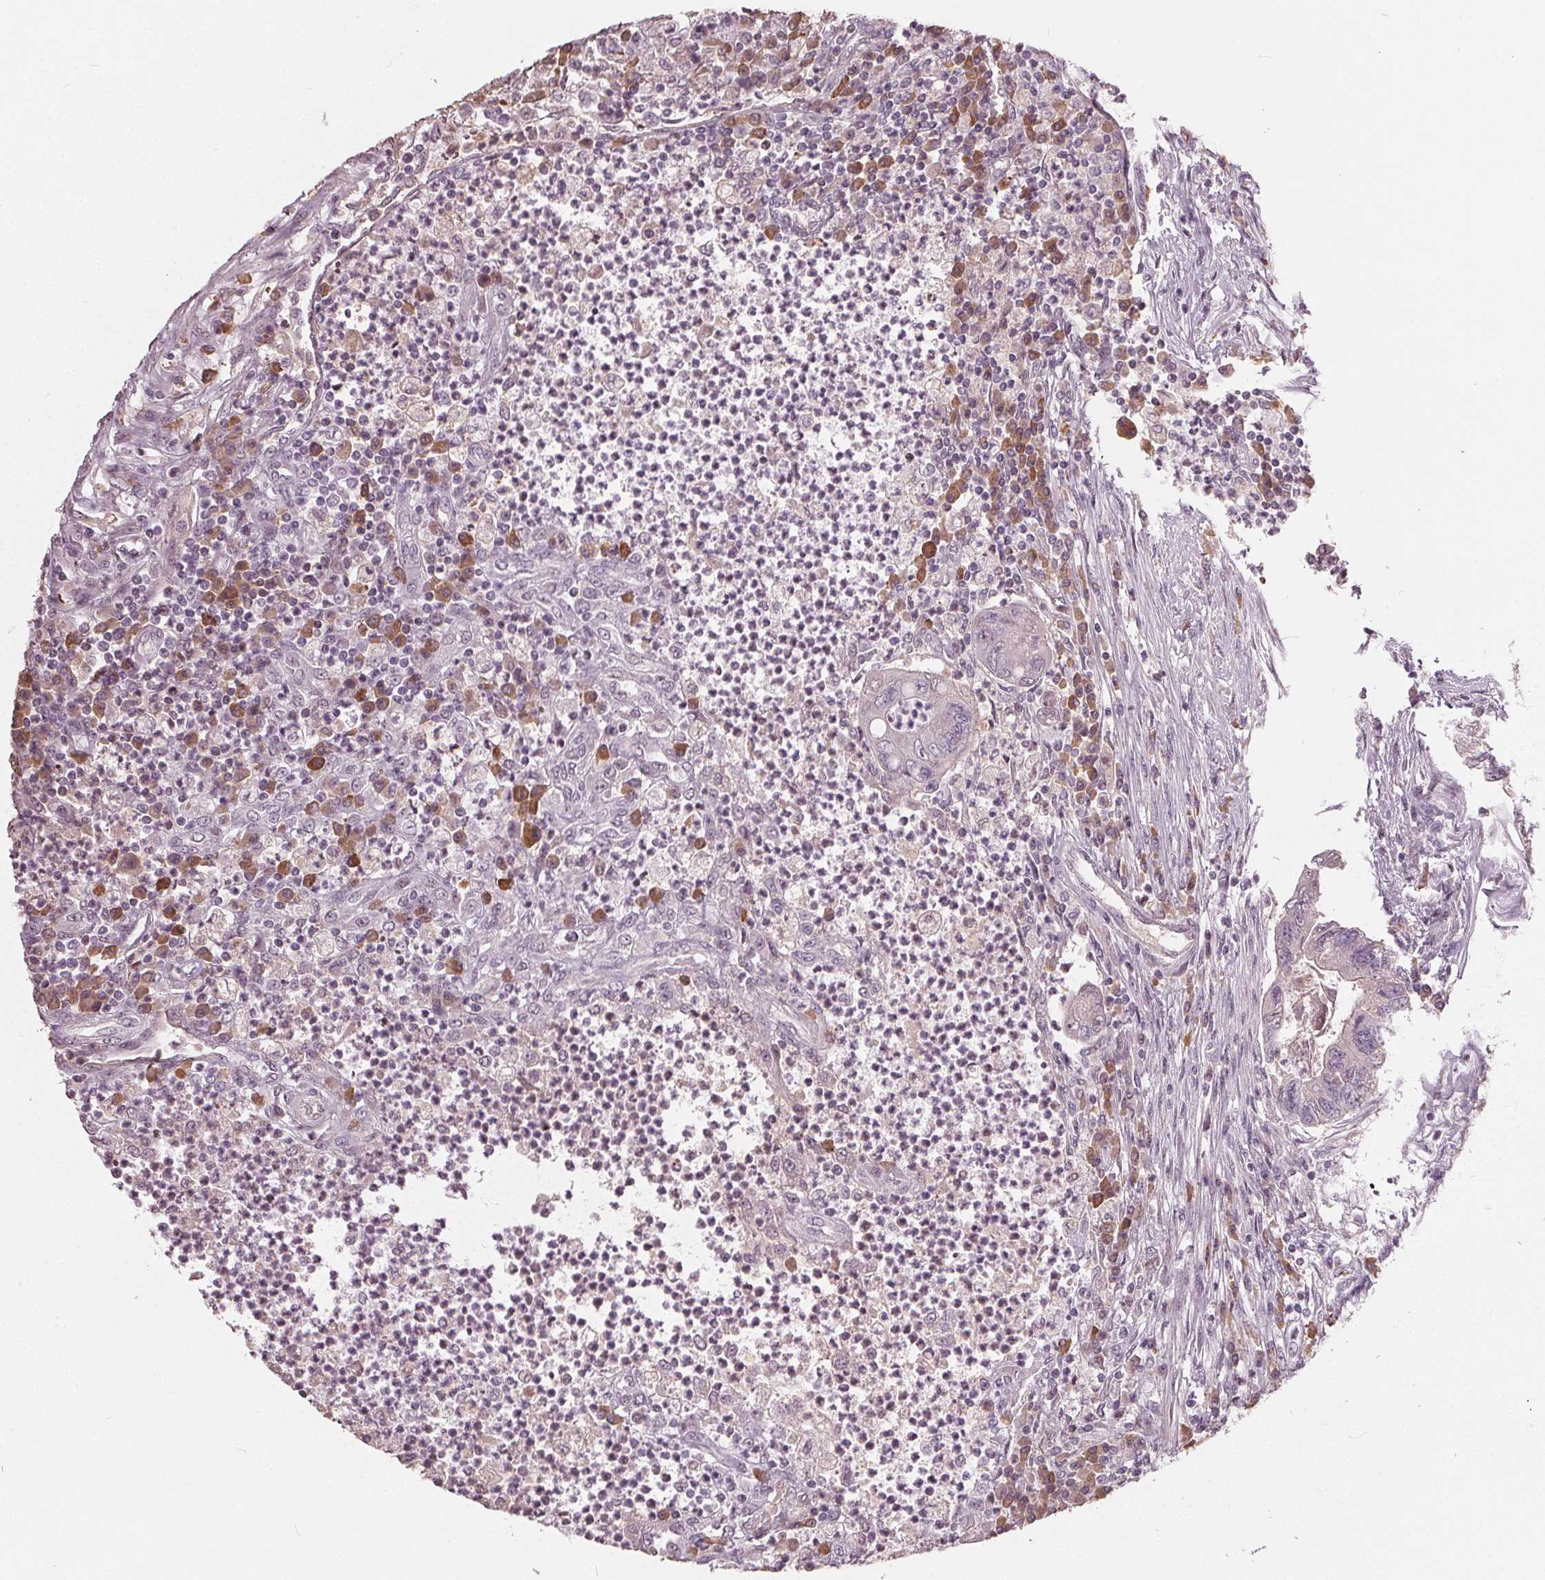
{"staining": {"intensity": "negative", "quantity": "none", "location": "none"}, "tissue": "colorectal cancer", "cell_type": "Tumor cells", "image_type": "cancer", "snomed": [{"axis": "morphology", "description": "Adenocarcinoma, NOS"}, {"axis": "topography", "description": "Colon"}], "caption": "Human colorectal cancer stained for a protein using IHC reveals no expression in tumor cells.", "gene": "CXCL16", "patient": {"sex": "female", "age": 67}}